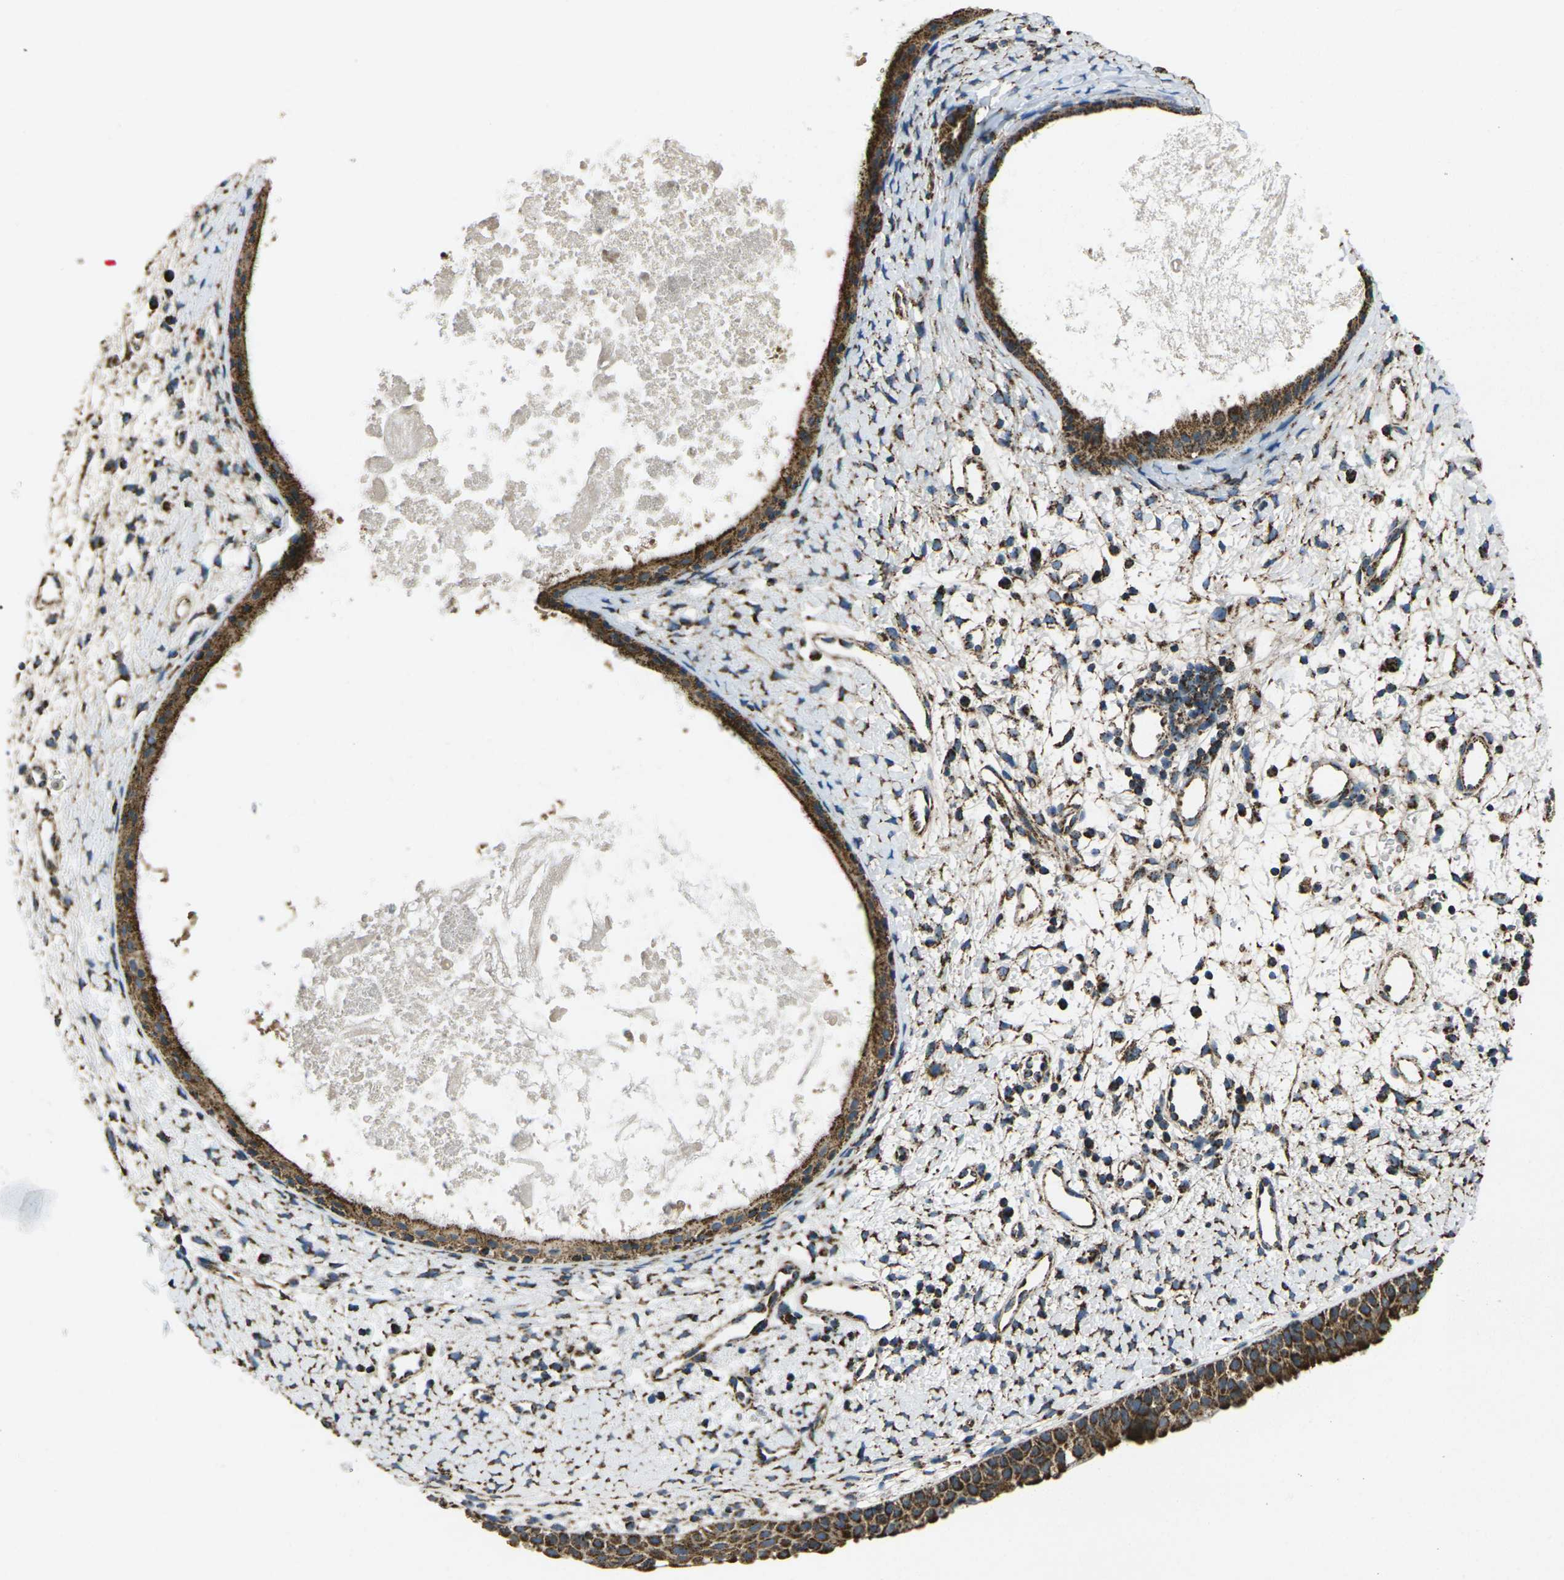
{"staining": {"intensity": "strong", "quantity": ">75%", "location": "cytoplasmic/membranous"}, "tissue": "nasopharynx", "cell_type": "Respiratory epithelial cells", "image_type": "normal", "snomed": [{"axis": "morphology", "description": "Normal tissue, NOS"}, {"axis": "topography", "description": "Nasopharynx"}], "caption": "Immunohistochemical staining of benign human nasopharynx displays high levels of strong cytoplasmic/membranous expression in about >75% of respiratory epithelial cells.", "gene": "KLHL5", "patient": {"sex": "male", "age": 22}}